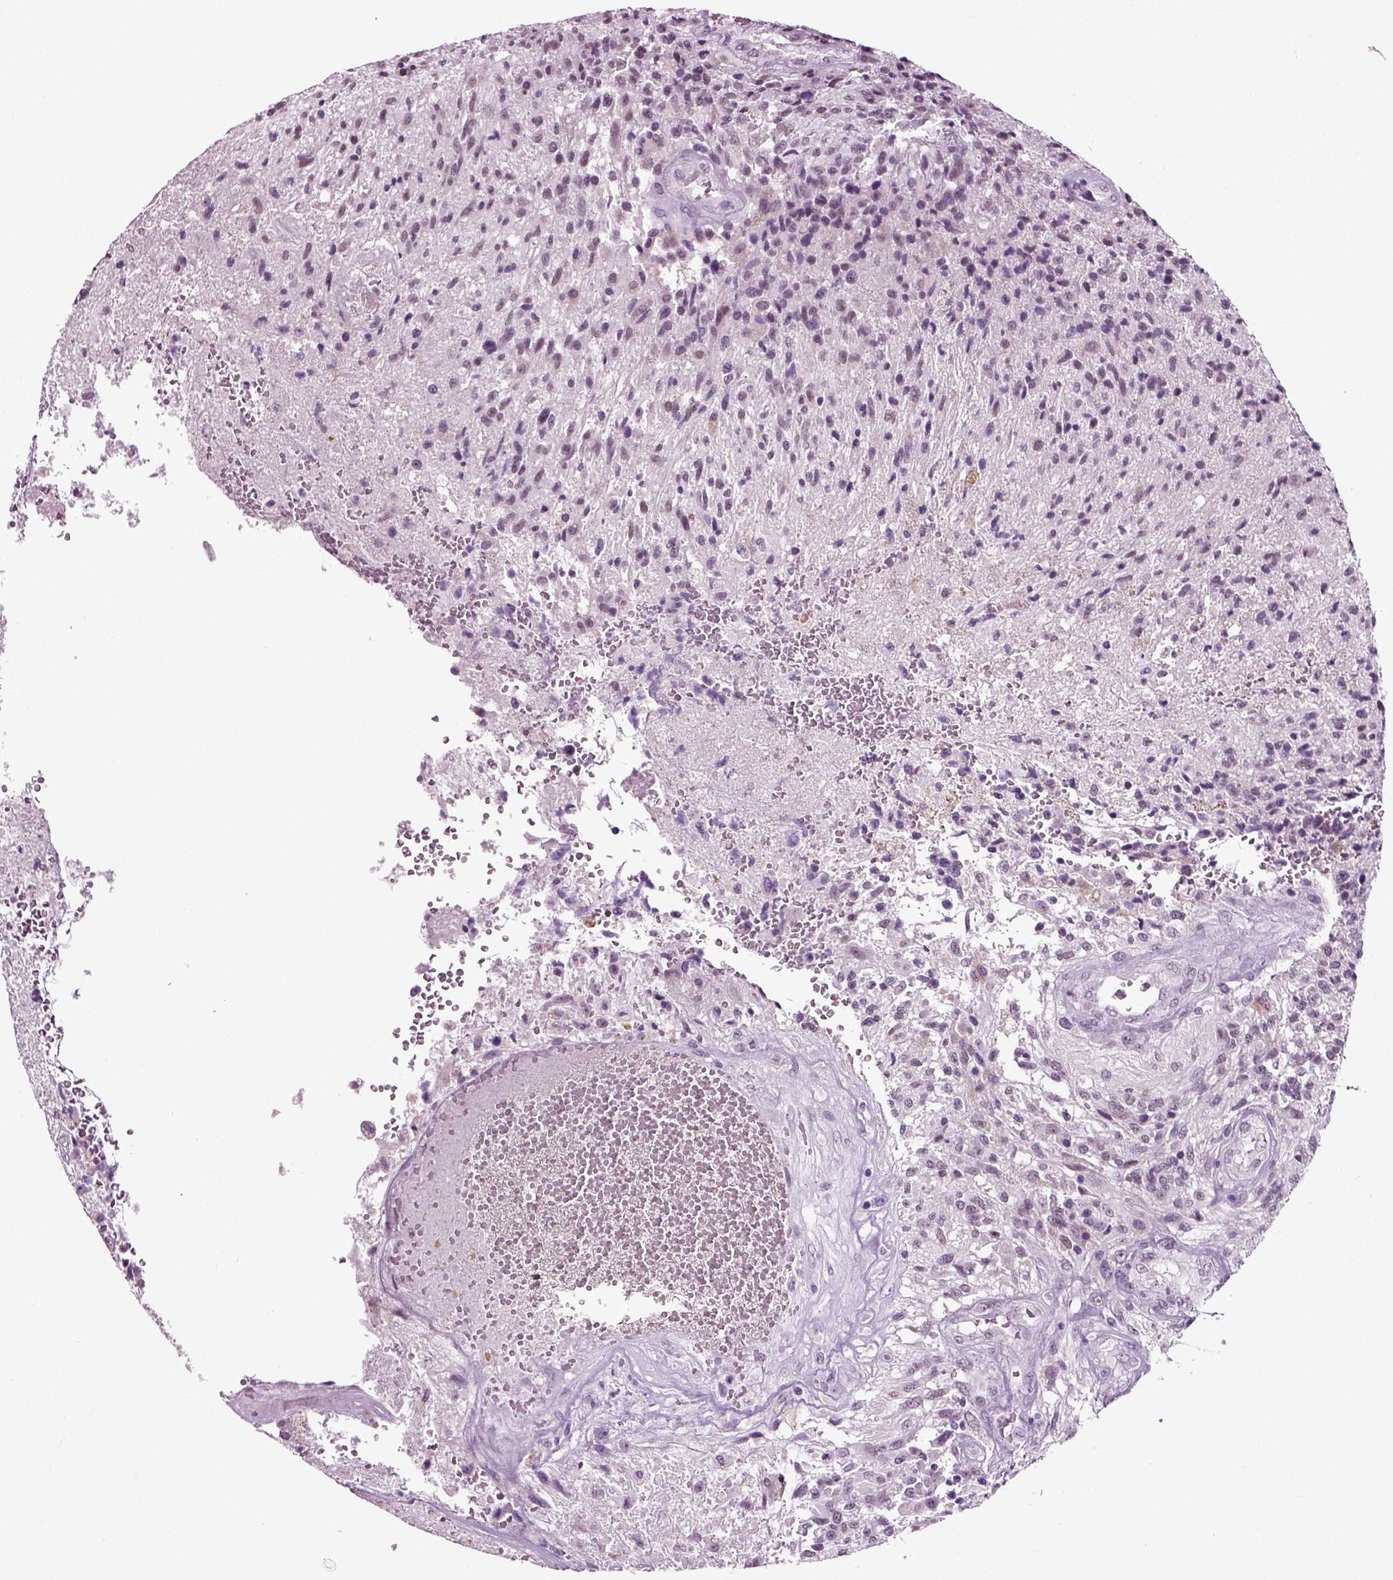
{"staining": {"intensity": "negative", "quantity": "none", "location": "none"}, "tissue": "glioma", "cell_type": "Tumor cells", "image_type": "cancer", "snomed": [{"axis": "morphology", "description": "Glioma, malignant, High grade"}, {"axis": "topography", "description": "Brain"}], "caption": "Tumor cells show no significant protein positivity in glioma. Brightfield microscopy of IHC stained with DAB (brown) and hematoxylin (blue), captured at high magnification.", "gene": "SPATA17", "patient": {"sex": "male", "age": 56}}